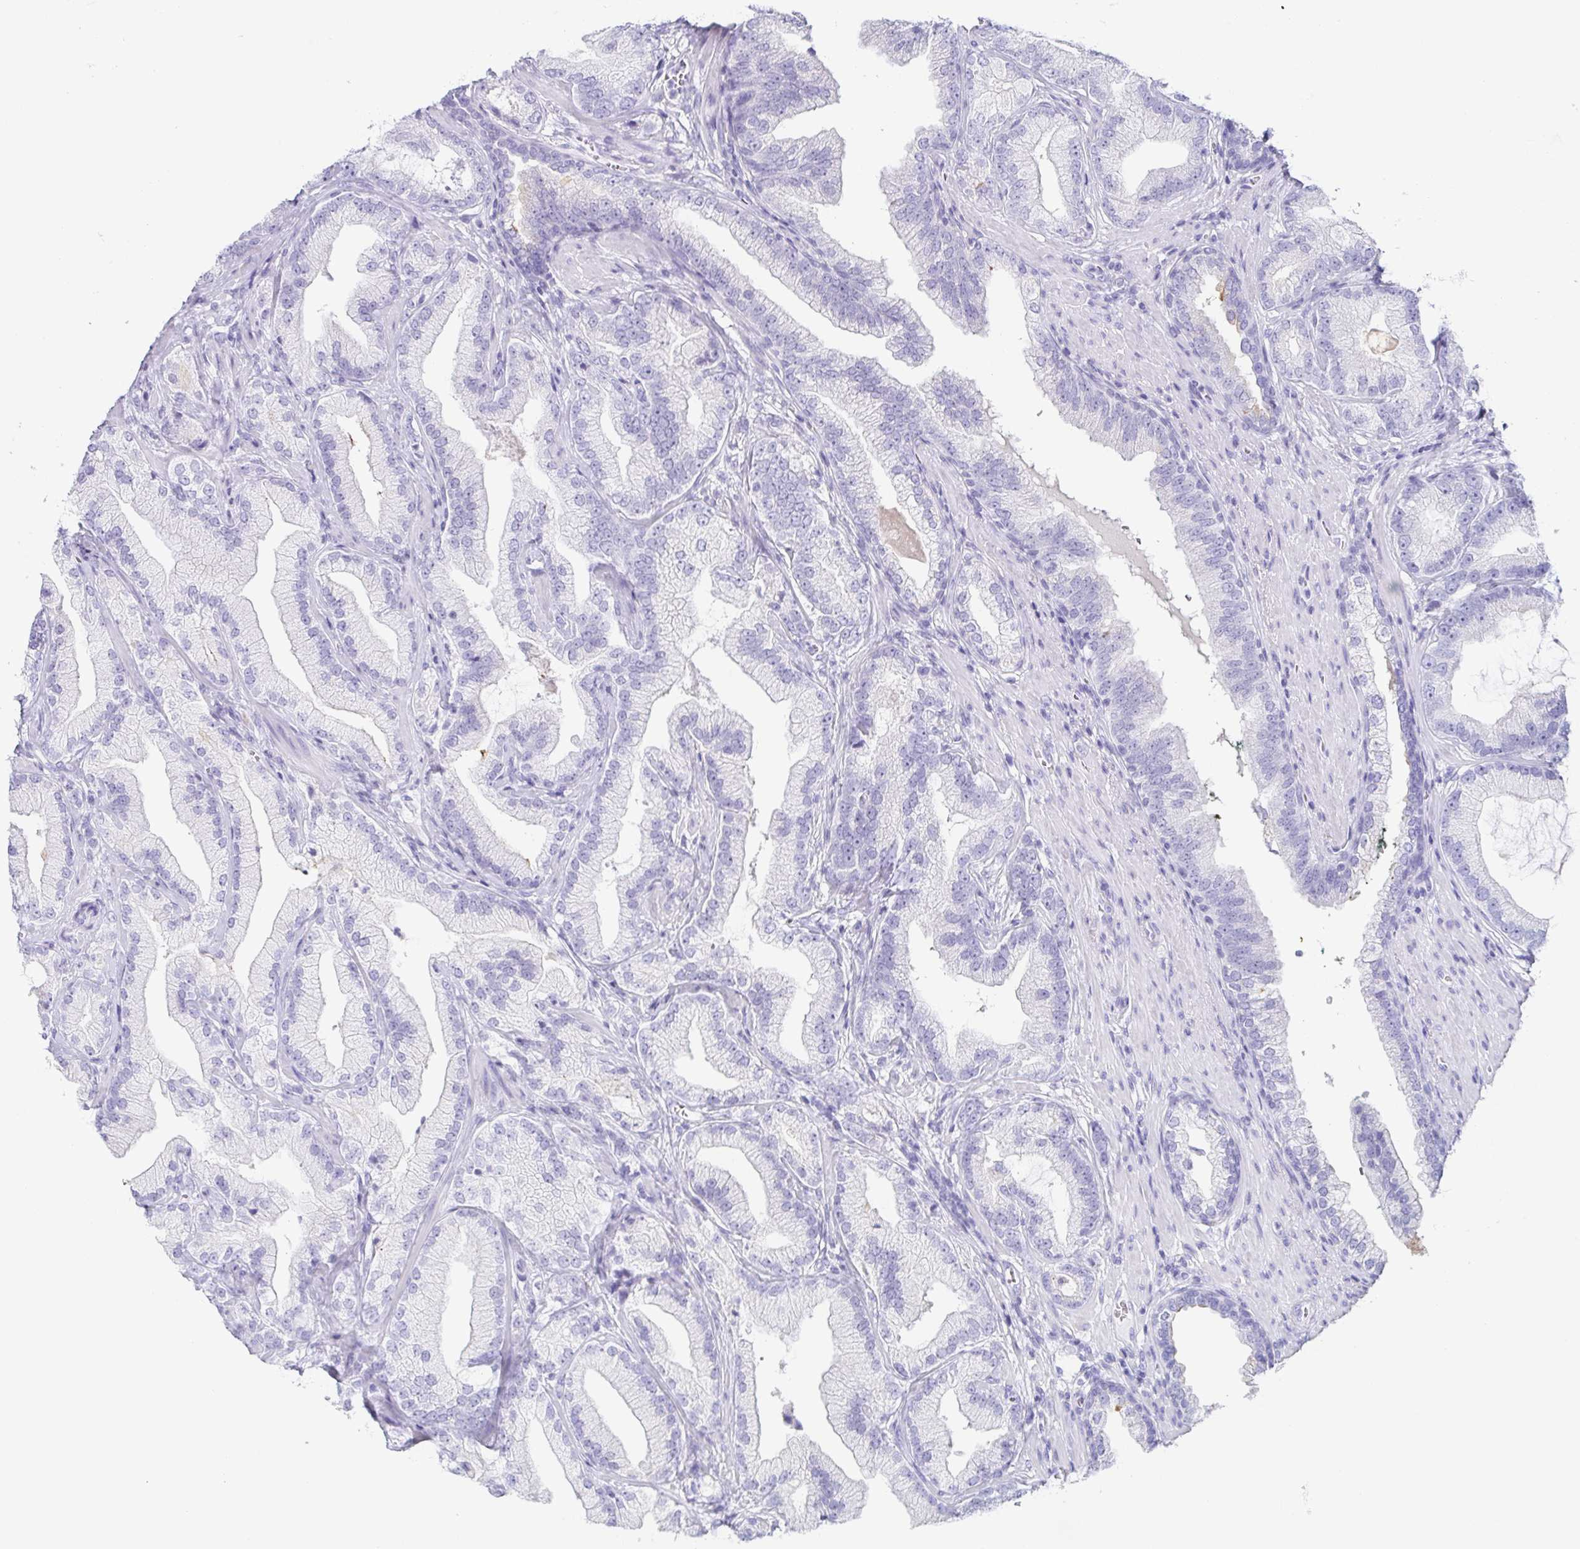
{"staining": {"intensity": "negative", "quantity": "none", "location": "none"}, "tissue": "prostate cancer", "cell_type": "Tumor cells", "image_type": "cancer", "snomed": [{"axis": "morphology", "description": "Adenocarcinoma, Low grade"}, {"axis": "topography", "description": "Prostate"}], "caption": "Tumor cells show no significant expression in prostate cancer.", "gene": "ZG16B", "patient": {"sex": "male", "age": 62}}